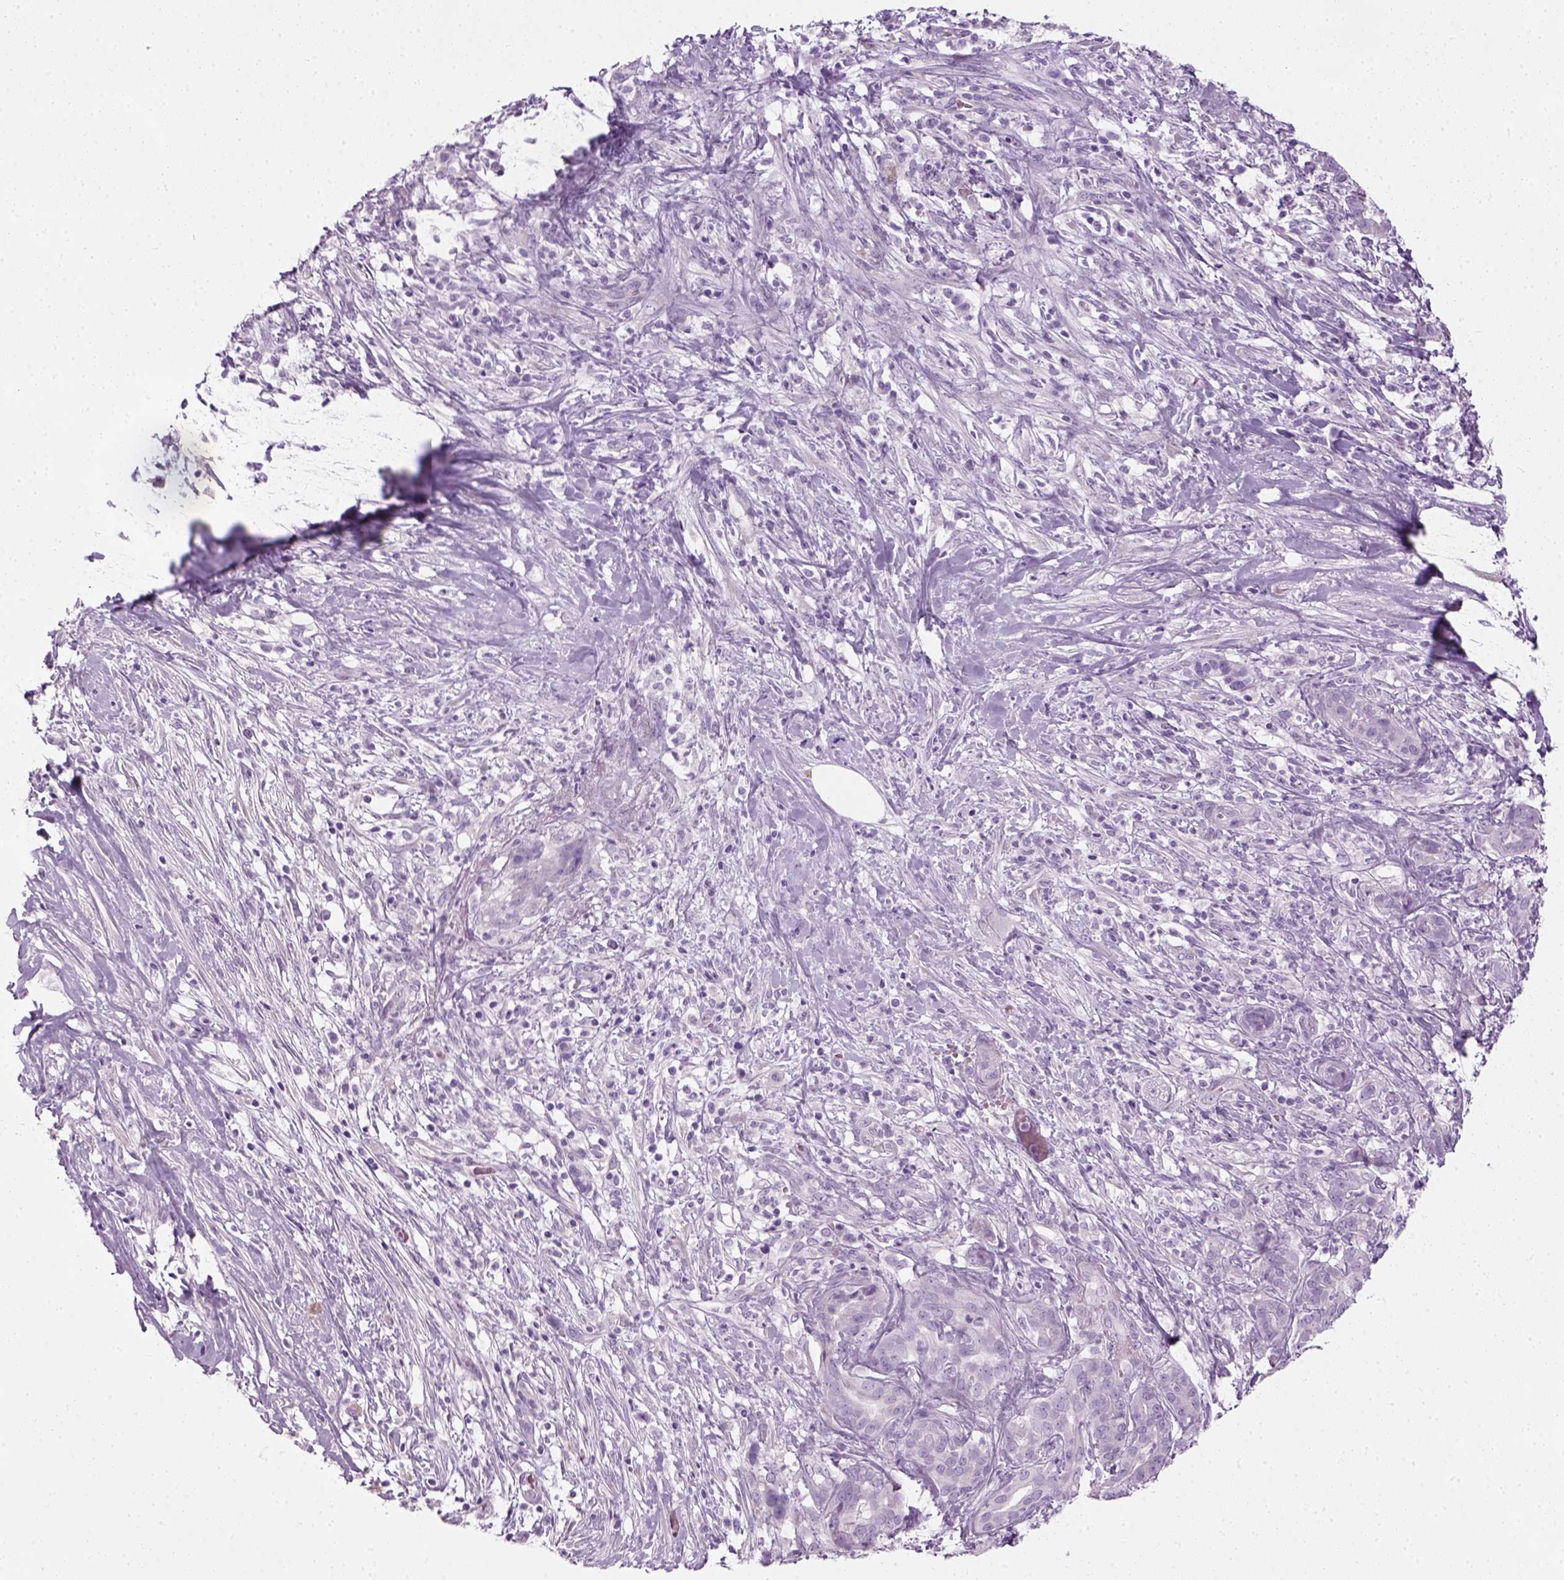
{"staining": {"intensity": "negative", "quantity": "none", "location": "none"}, "tissue": "pancreatic cancer", "cell_type": "Tumor cells", "image_type": "cancer", "snomed": [{"axis": "morphology", "description": "Normal tissue, NOS"}, {"axis": "morphology", "description": "Inflammation, NOS"}, {"axis": "morphology", "description": "Adenocarcinoma, NOS"}, {"axis": "topography", "description": "Pancreas"}], "caption": "Adenocarcinoma (pancreatic) was stained to show a protein in brown. There is no significant staining in tumor cells.", "gene": "CIBAR2", "patient": {"sex": "male", "age": 57}}